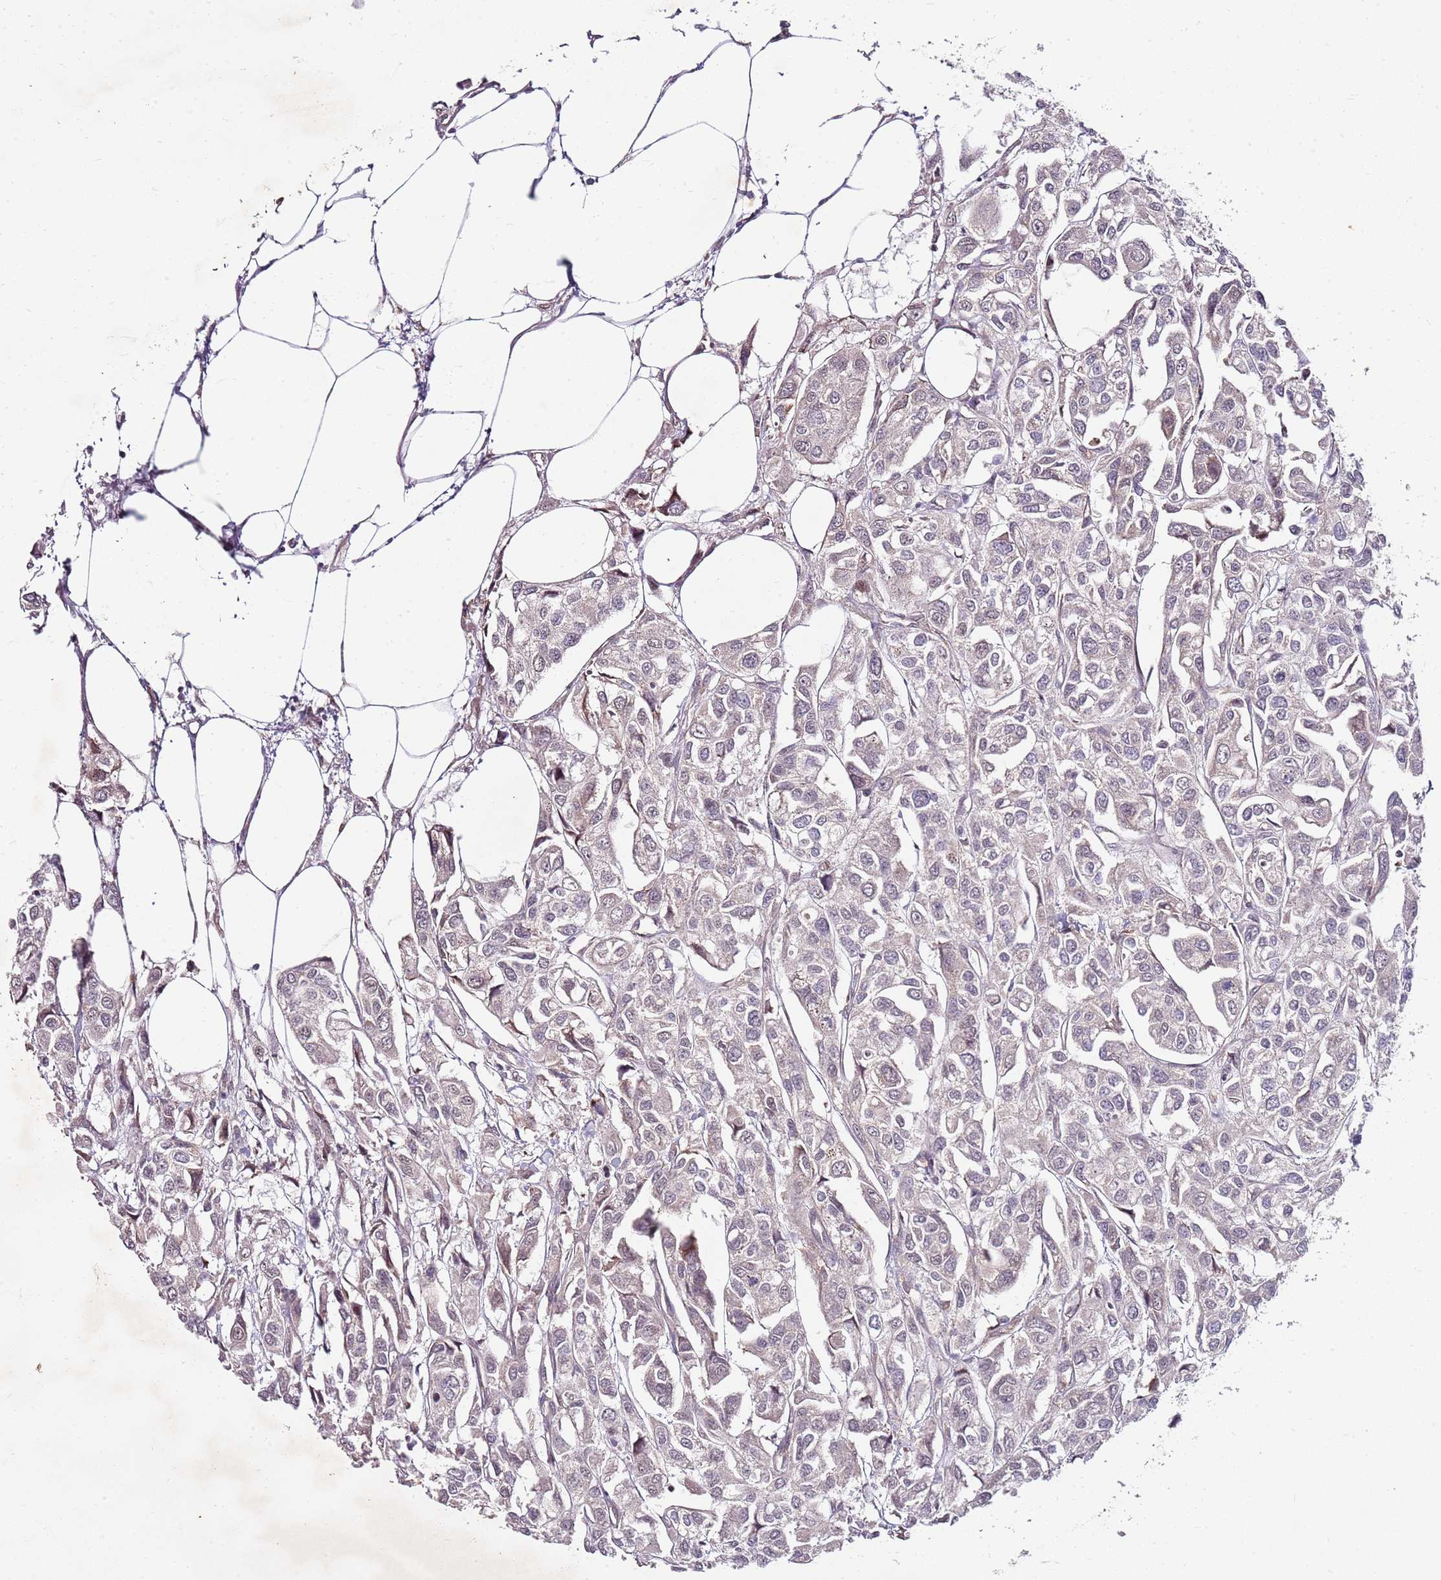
{"staining": {"intensity": "negative", "quantity": "none", "location": "none"}, "tissue": "urothelial cancer", "cell_type": "Tumor cells", "image_type": "cancer", "snomed": [{"axis": "morphology", "description": "Urothelial carcinoma, High grade"}, {"axis": "topography", "description": "Urinary bladder"}], "caption": "Urothelial cancer stained for a protein using immunohistochemistry demonstrates no positivity tumor cells.", "gene": "FBXL22", "patient": {"sex": "male", "age": 67}}